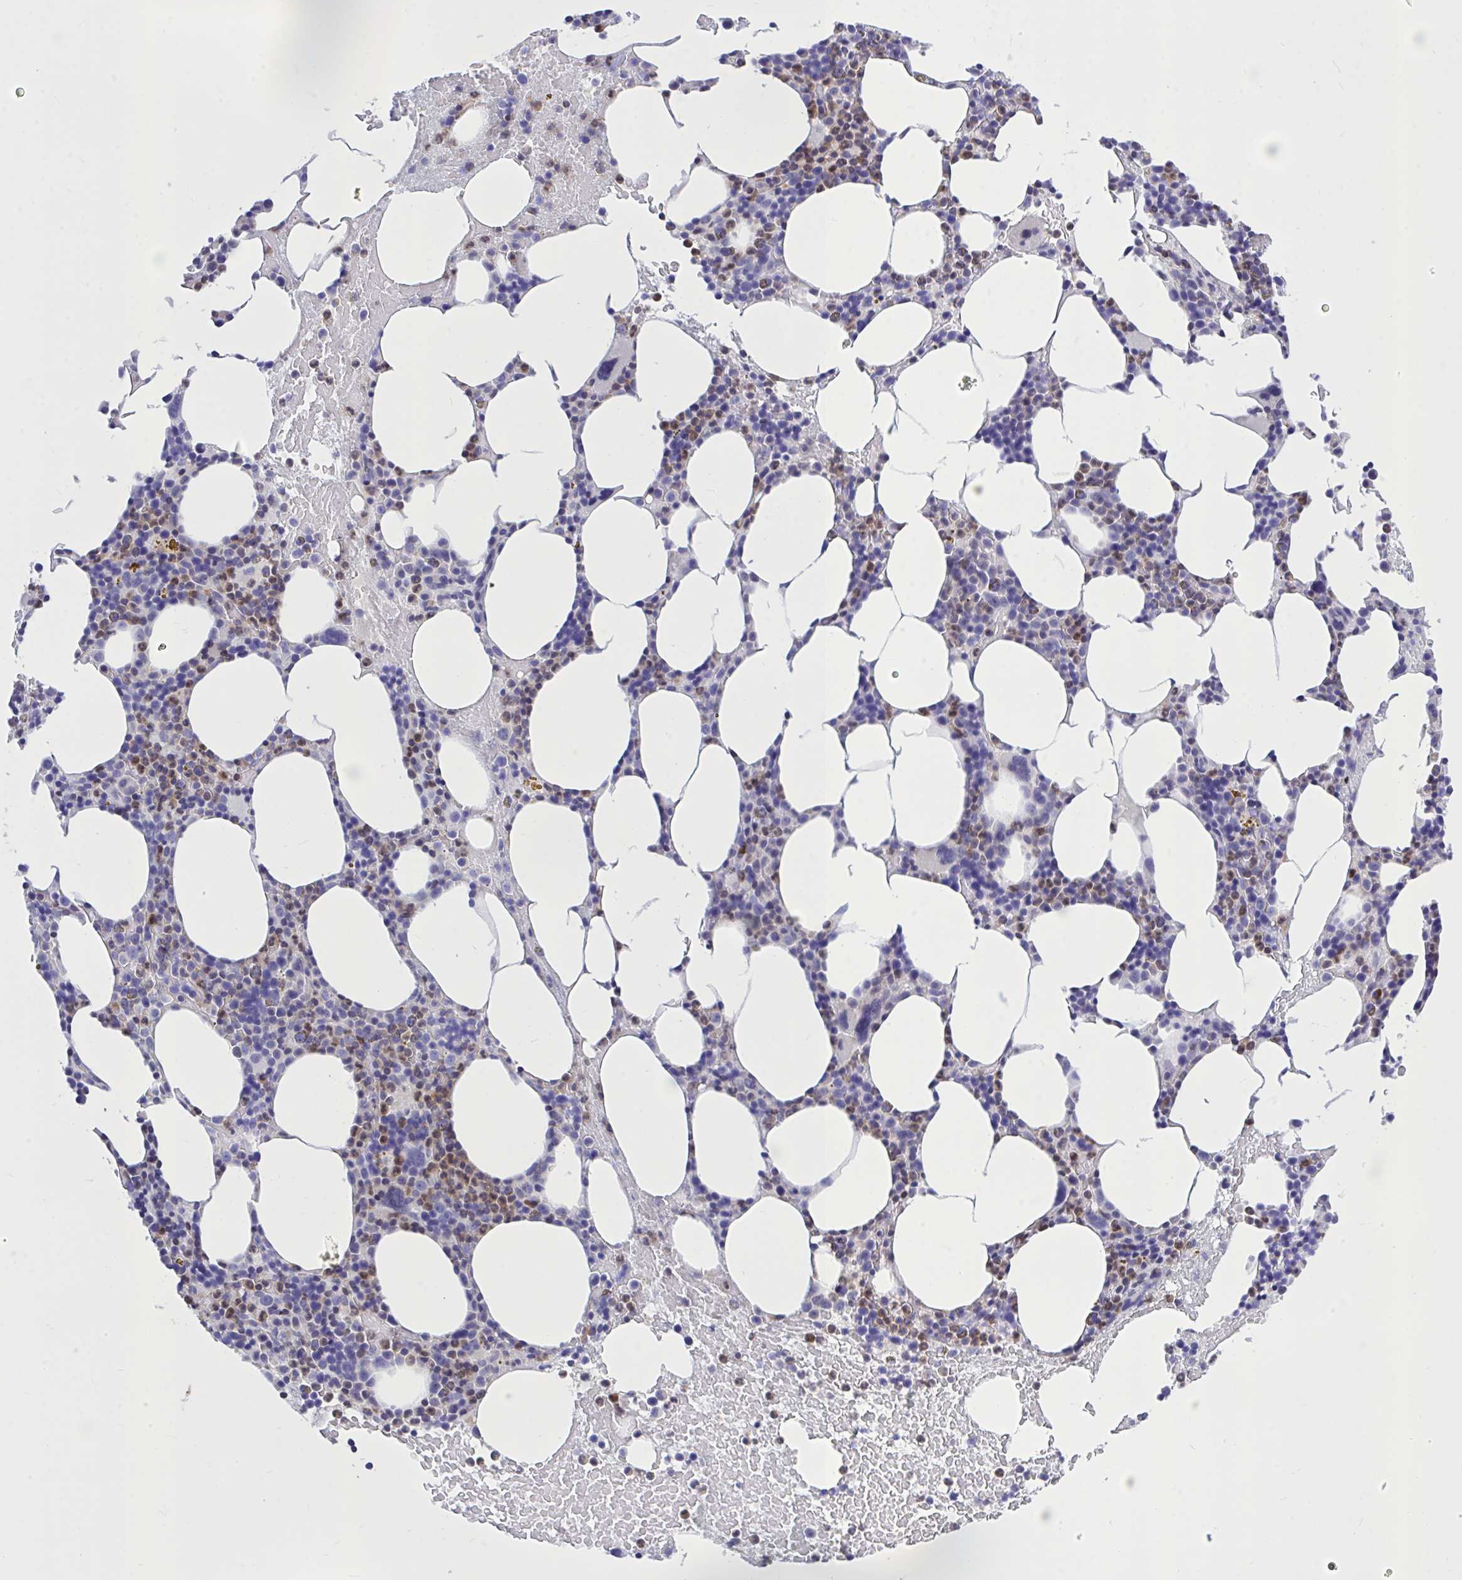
{"staining": {"intensity": "moderate", "quantity": "<25%", "location": "cytoplasmic/membranous"}, "tissue": "bone marrow", "cell_type": "Hematopoietic cells", "image_type": "normal", "snomed": [{"axis": "morphology", "description": "Normal tissue, NOS"}, {"axis": "topography", "description": "Bone marrow"}], "caption": "Protein positivity by IHC shows moderate cytoplasmic/membranous staining in about <25% of hematopoietic cells in benign bone marrow. (brown staining indicates protein expression, while blue staining denotes nuclei).", "gene": "CXCL8", "patient": {"sex": "female", "age": 62}}